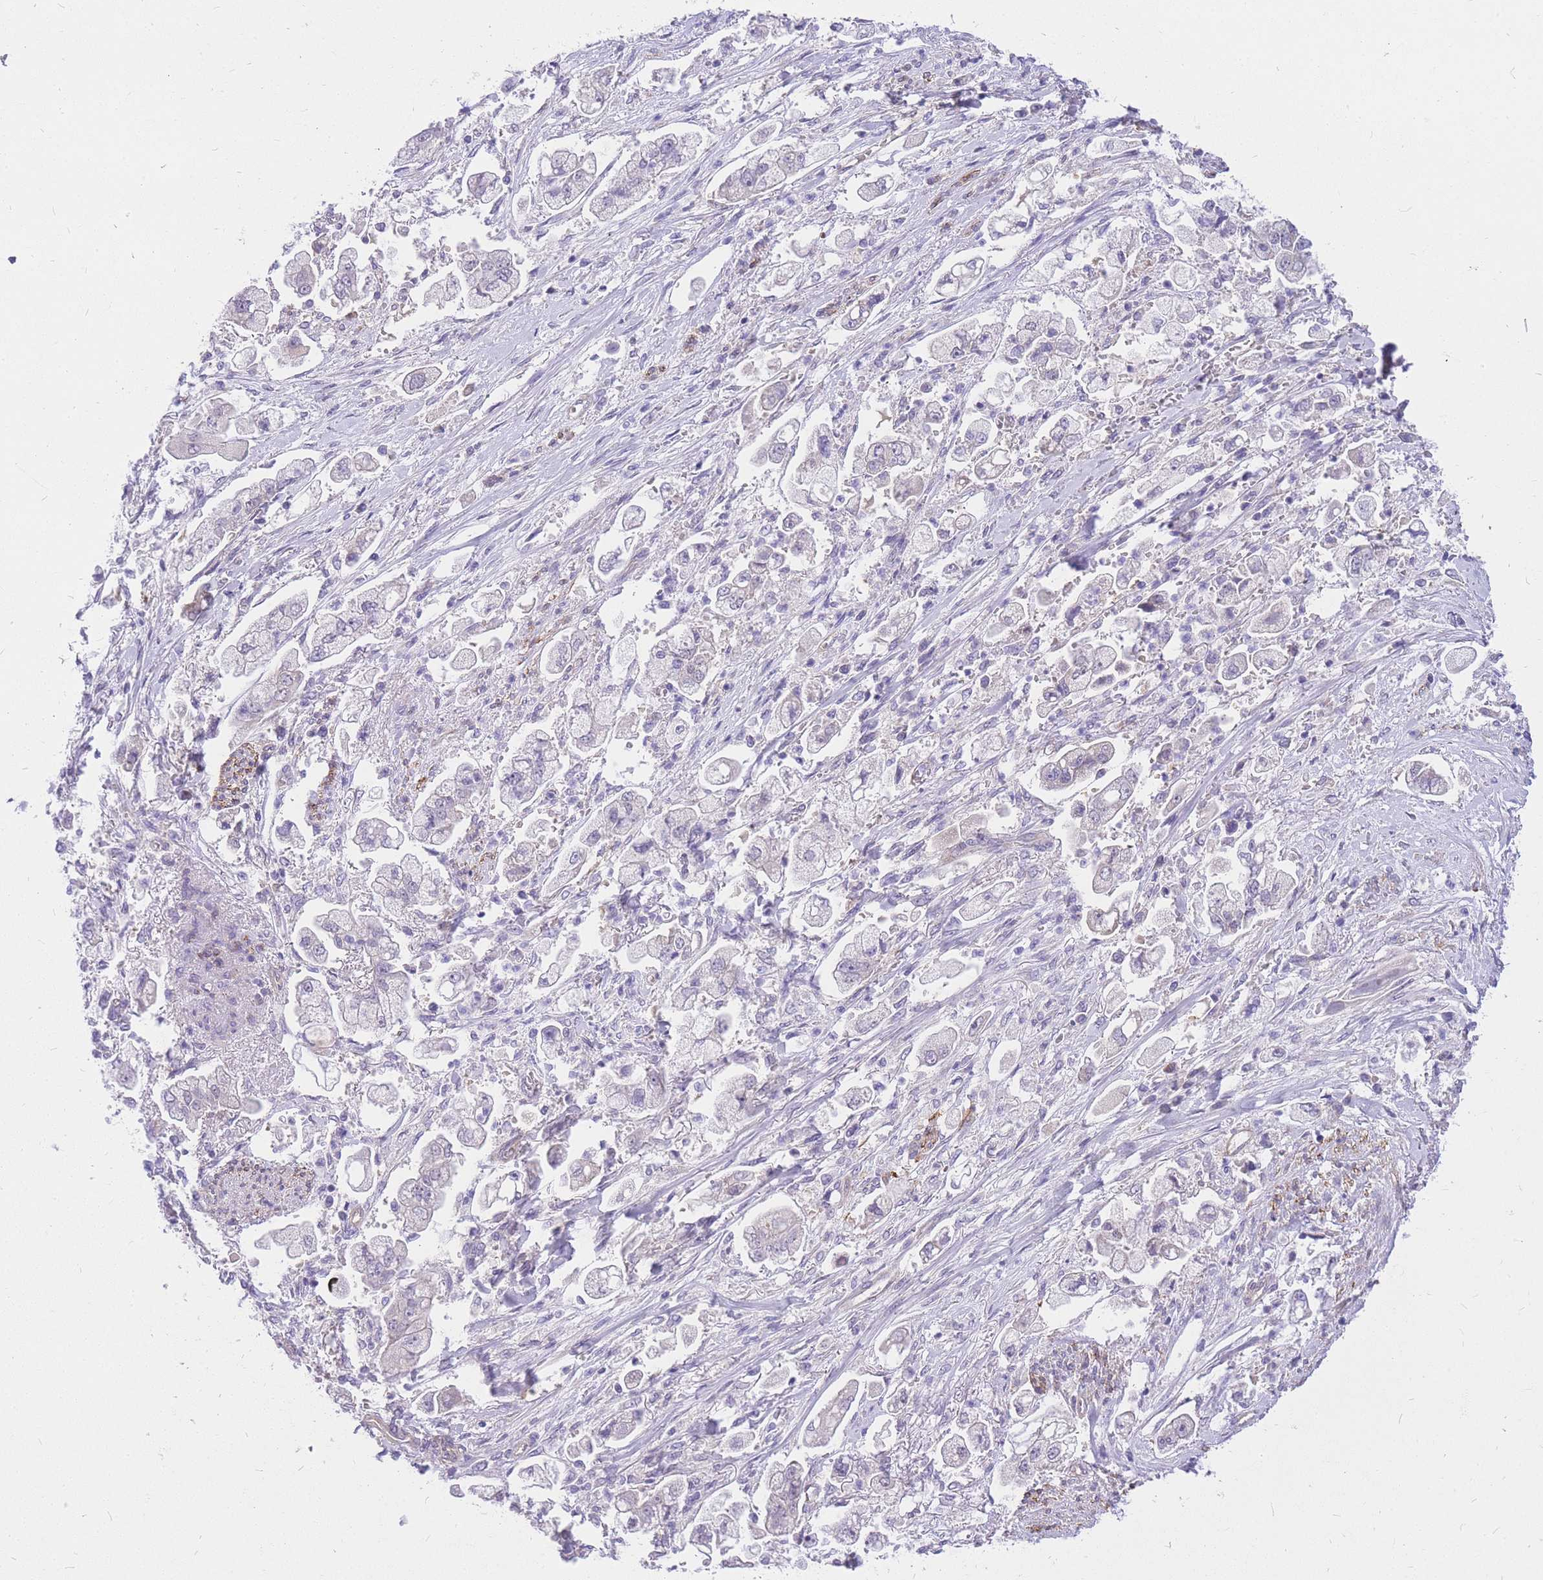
{"staining": {"intensity": "negative", "quantity": "none", "location": "none"}, "tissue": "stomach cancer", "cell_type": "Tumor cells", "image_type": "cancer", "snomed": [{"axis": "morphology", "description": "Adenocarcinoma, NOS"}, {"axis": "topography", "description": "Stomach"}], "caption": "The histopathology image demonstrates no staining of tumor cells in adenocarcinoma (stomach).", "gene": "S100PBP", "patient": {"sex": "male", "age": 62}}